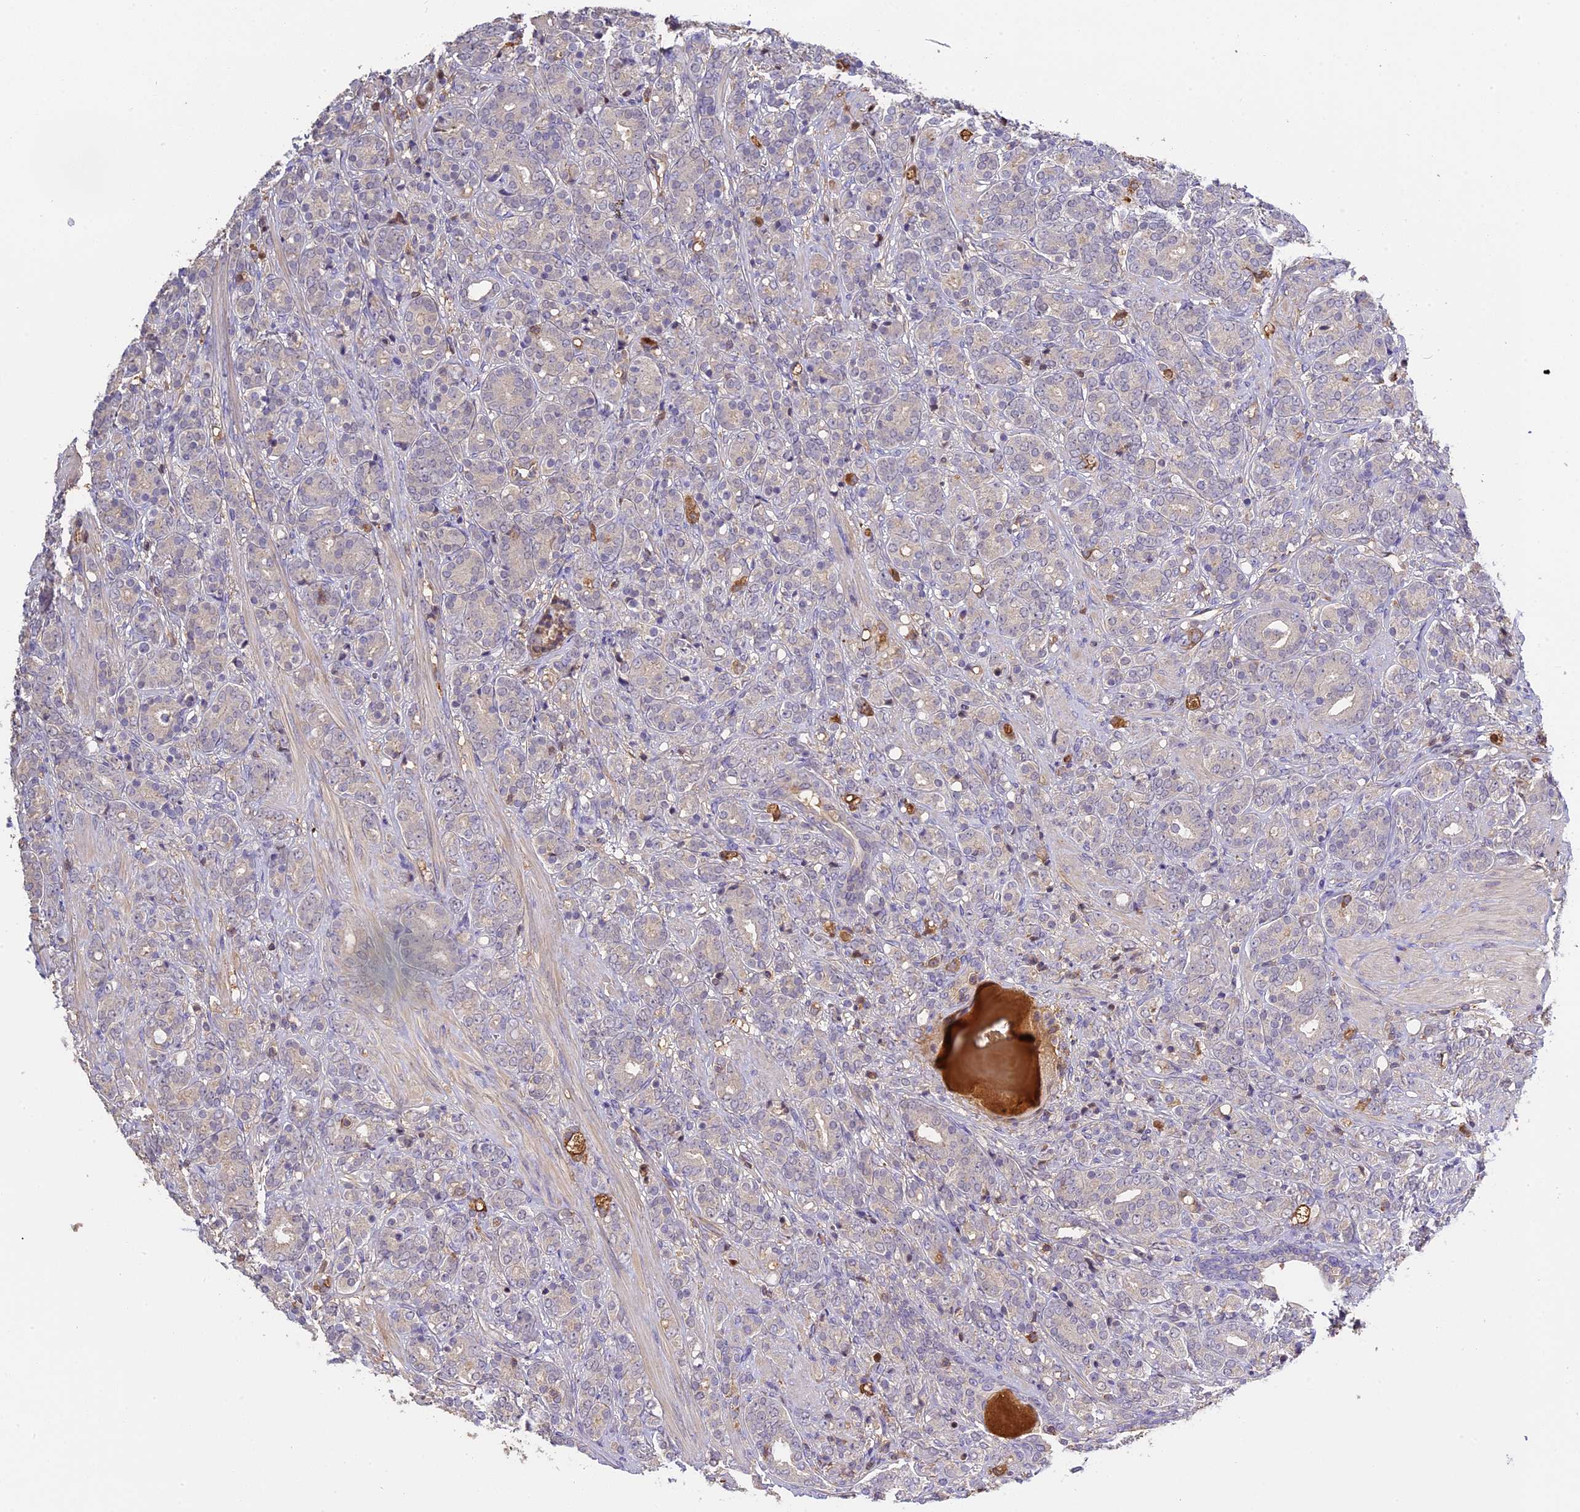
{"staining": {"intensity": "negative", "quantity": "none", "location": "none"}, "tissue": "prostate cancer", "cell_type": "Tumor cells", "image_type": "cancer", "snomed": [{"axis": "morphology", "description": "Adenocarcinoma, High grade"}, {"axis": "topography", "description": "Prostate"}], "caption": "Immunohistochemistry (IHC) of human prostate high-grade adenocarcinoma reveals no staining in tumor cells.", "gene": "CFAP119", "patient": {"sex": "male", "age": 62}}